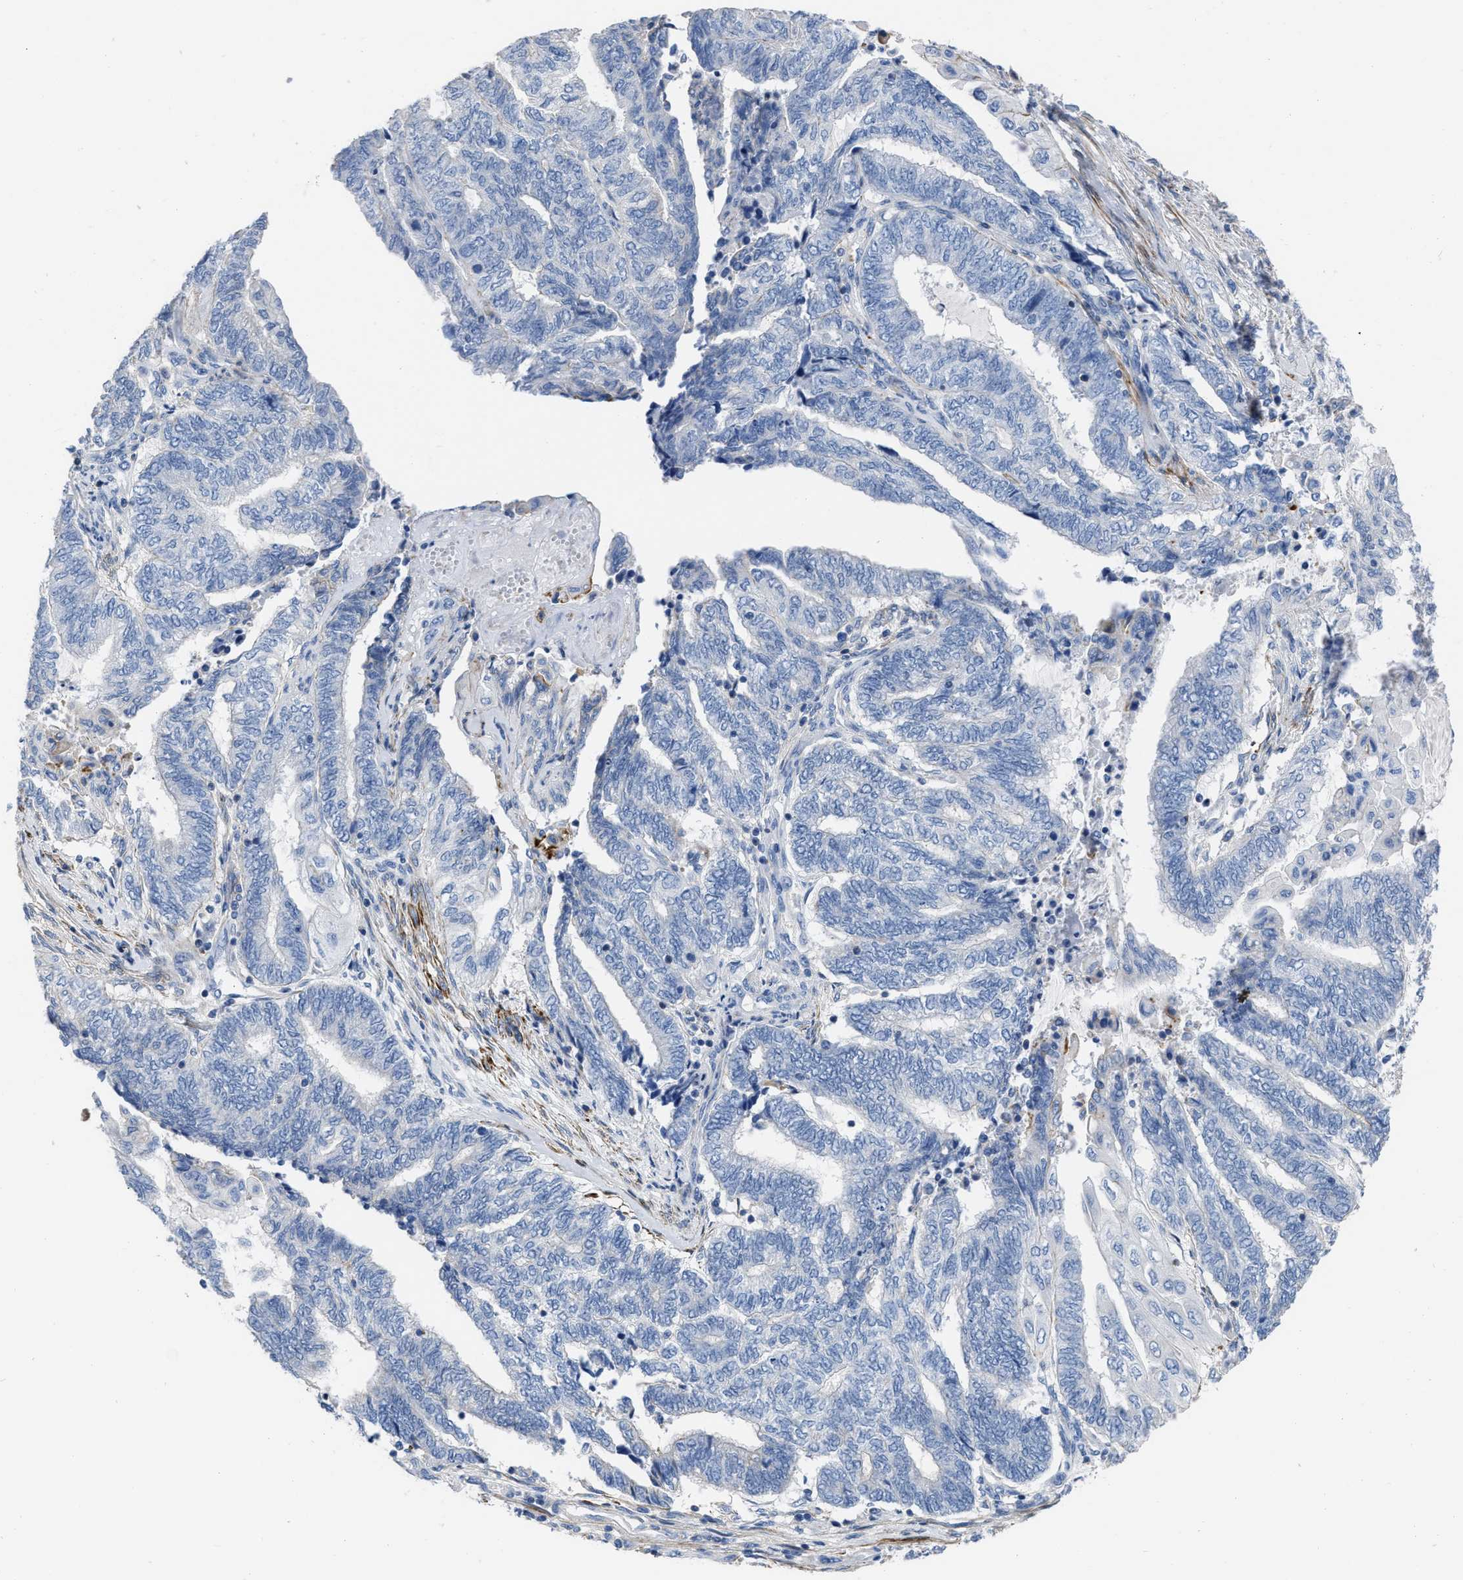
{"staining": {"intensity": "negative", "quantity": "none", "location": "none"}, "tissue": "endometrial cancer", "cell_type": "Tumor cells", "image_type": "cancer", "snomed": [{"axis": "morphology", "description": "Adenocarcinoma, NOS"}, {"axis": "topography", "description": "Uterus"}, {"axis": "topography", "description": "Endometrium"}], "caption": "Tumor cells show no significant positivity in adenocarcinoma (endometrial).", "gene": "PRMT2", "patient": {"sex": "female", "age": 70}}